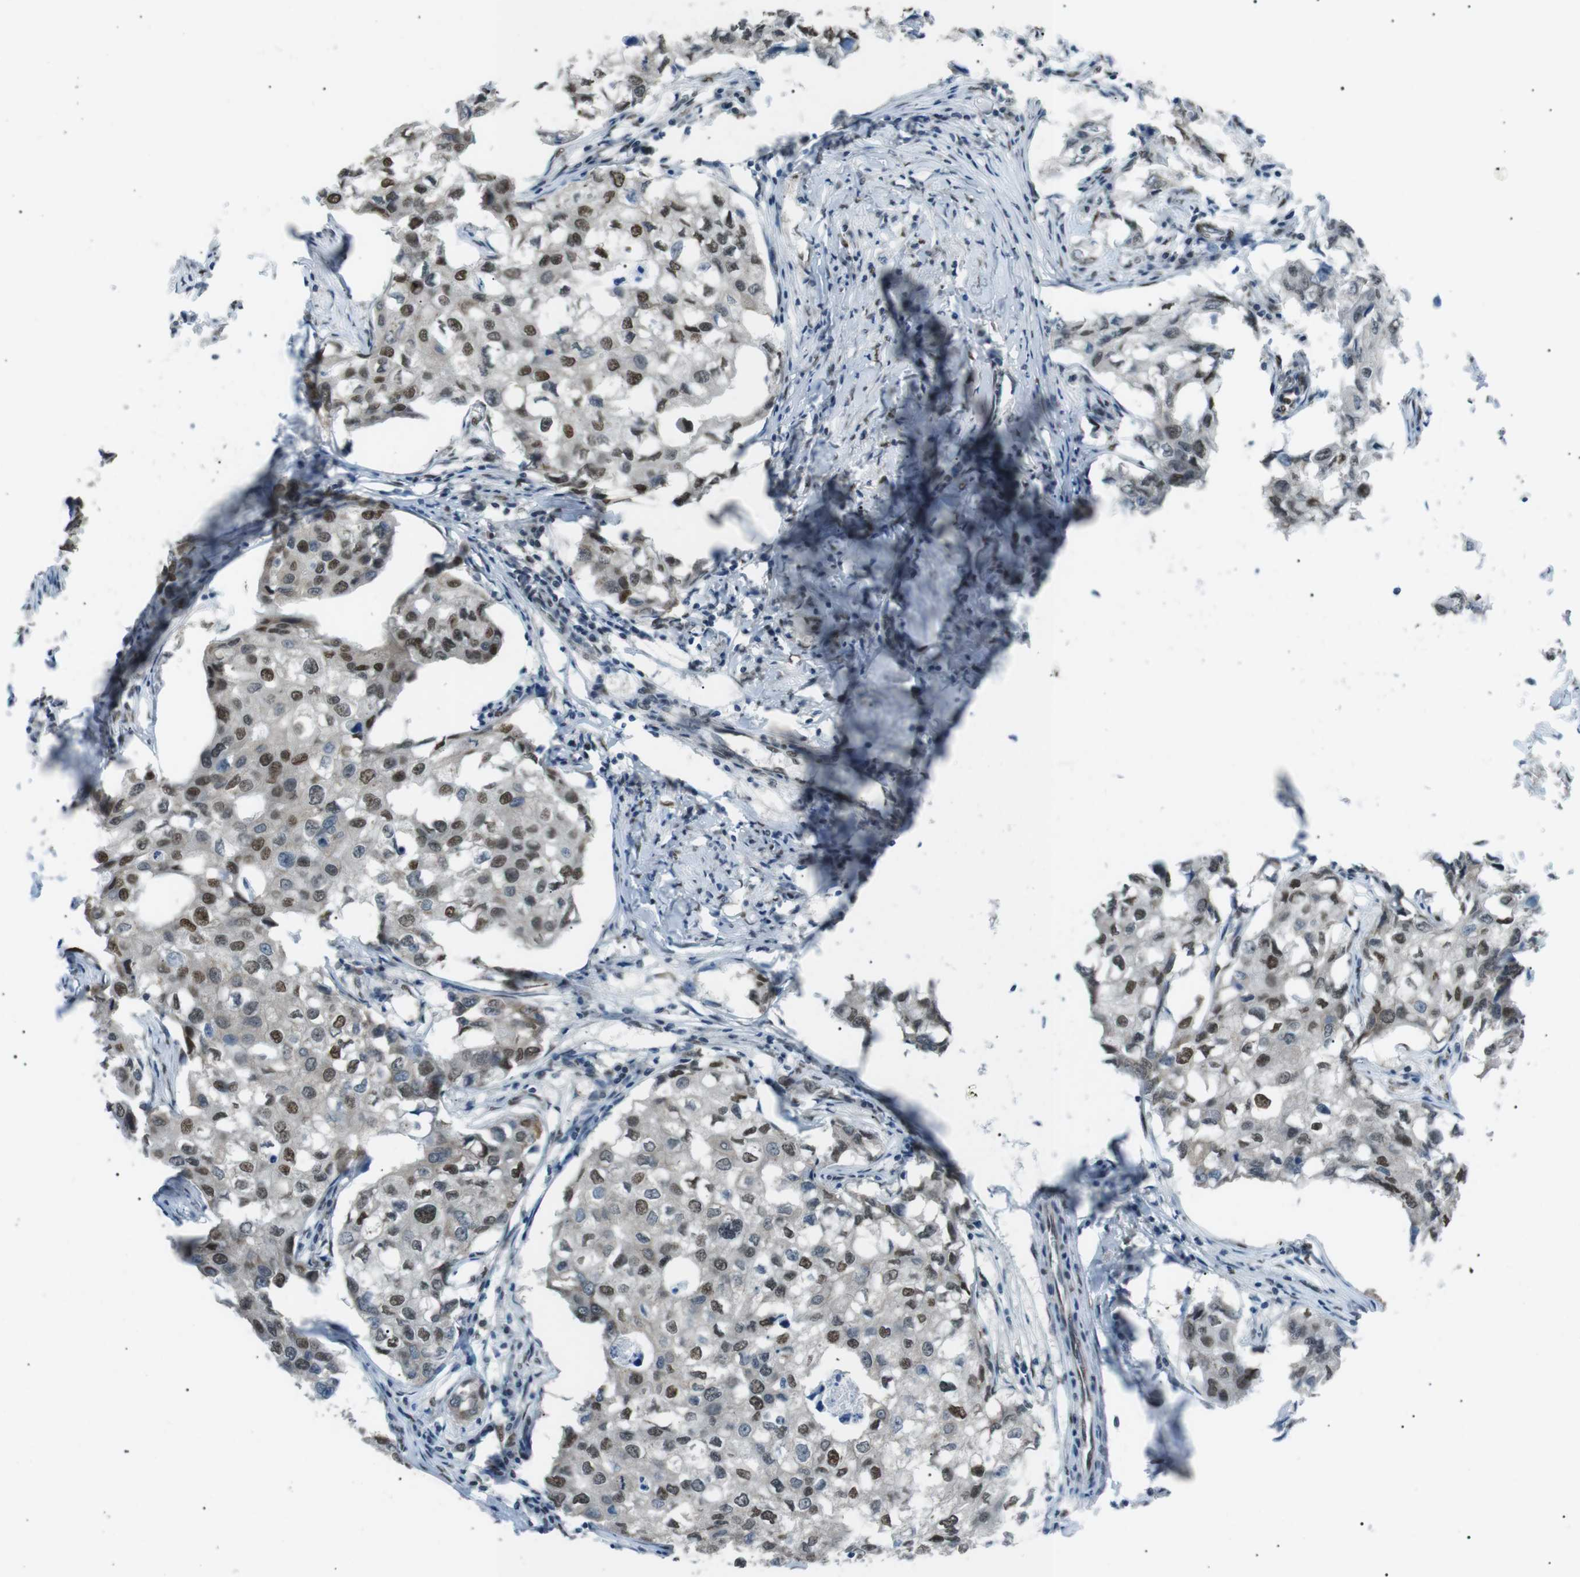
{"staining": {"intensity": "moderate", "quantity": "25%-75%", "location": "nuclear"}, "tissue": "breast cancer", "cell_type": "Tumor cells", "image_type": "cancer", "snomed": [{"axis": "morphology", "description": "Duct carcinoma"}, {"axis": "topography", "description": "Breast"}], "caption": "Immunohistochemical staining of invasive ductal carcinoma (breast) exhibits medium levels of moderate nuclear positivity in approximately 25%-75% of tumor cells.", "gene": "SRPK2", "patient": {"sex": "female", "age": 27}}